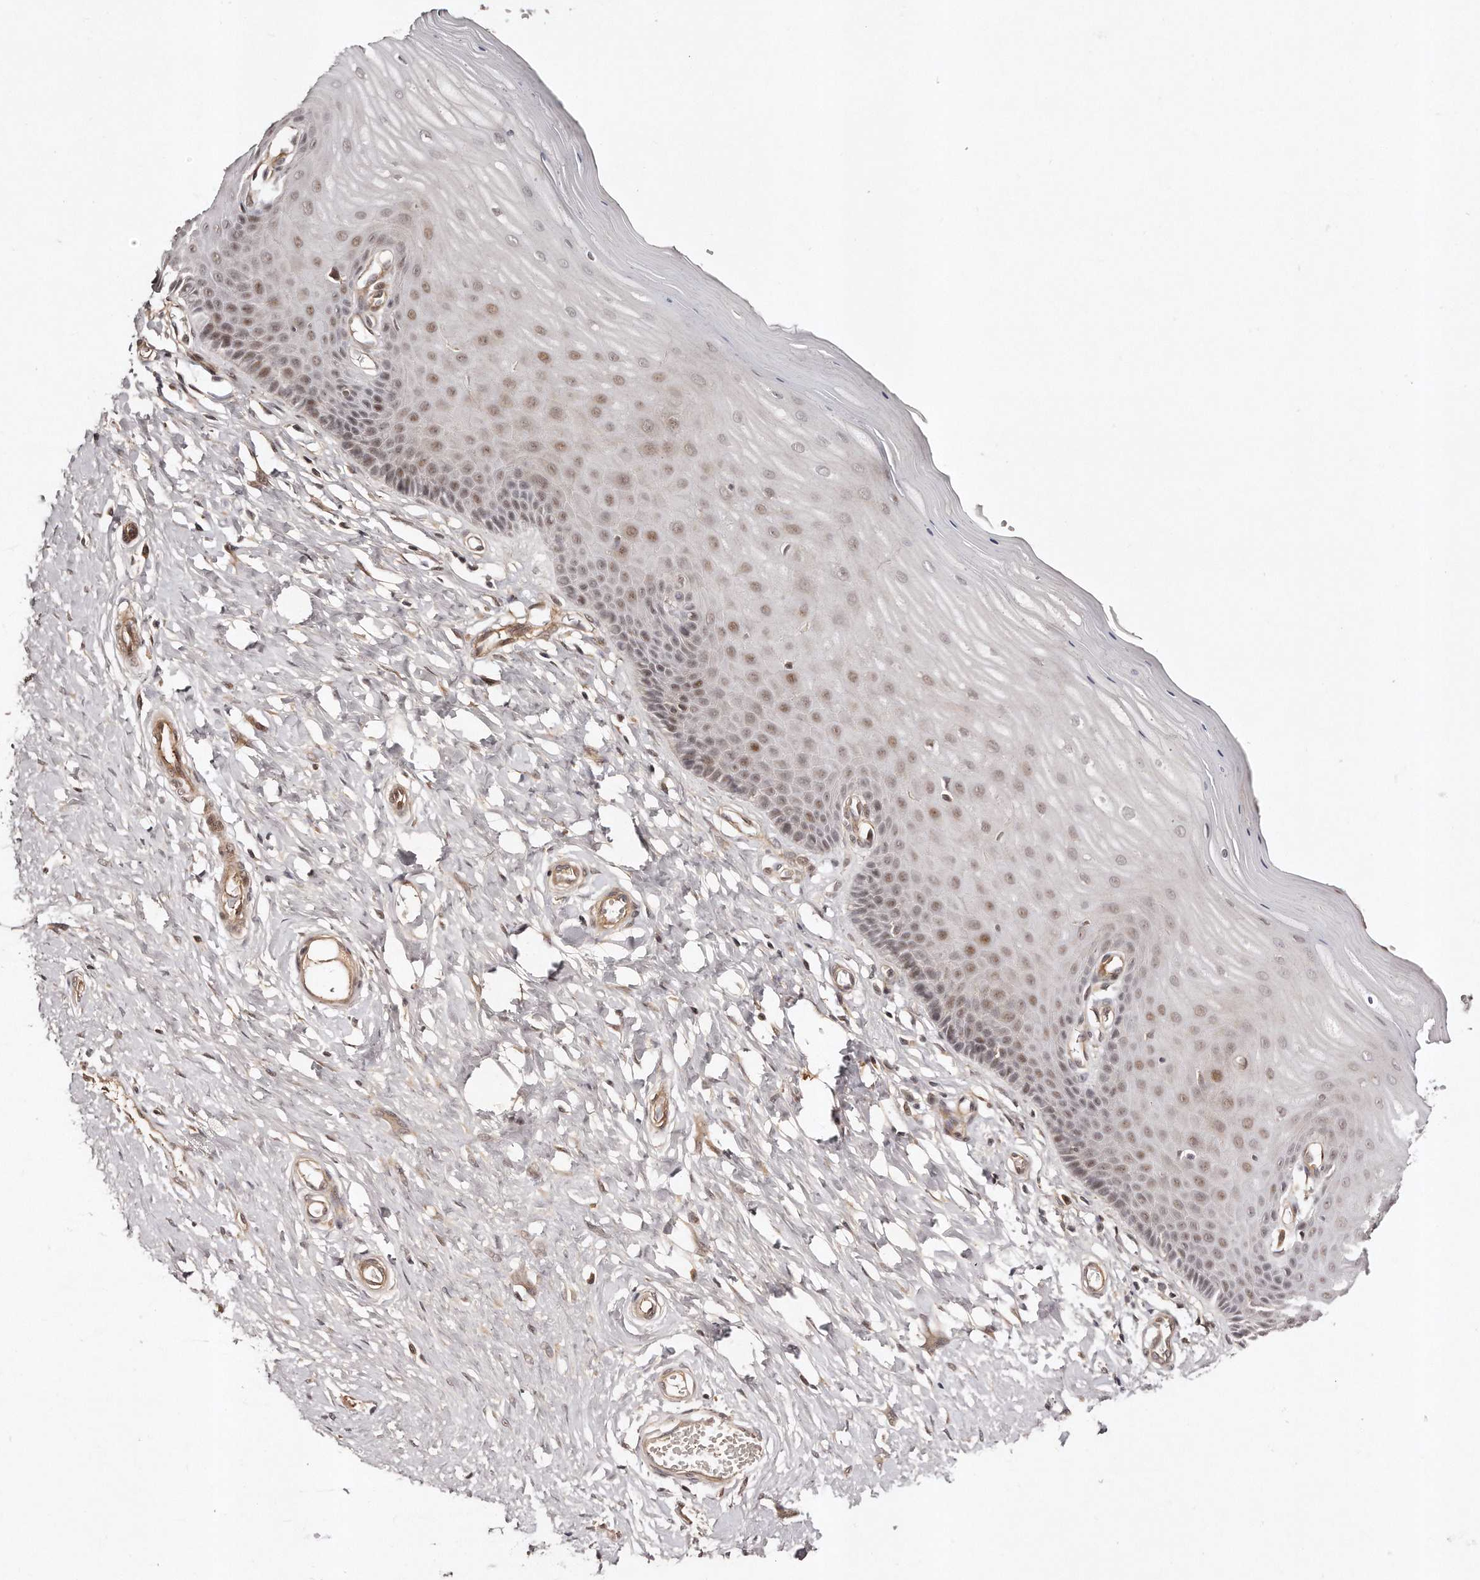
{"staining": {"intensity": "moderate", "quantity": ">75%", "location": "cytoplasmic/membranous,nuclear"}, "tissue": "cervix", "cell_type": "Glandular cells", "image_type": "normal", "snomed": [{"axis": "morphology", "description": "Normal tissue, NOS"}, {"axis": "topography", "description": "Cervix"}], "caption": "IHC micrograph of benign human cervix stained for a protein (brown), which reveals medium levels of moderate cytoplasmic/membranous,nuclear expression in approximately >75% of glandular cells.", "gene": "SOX4", "patient": {"sex": "female", "age": 55}}